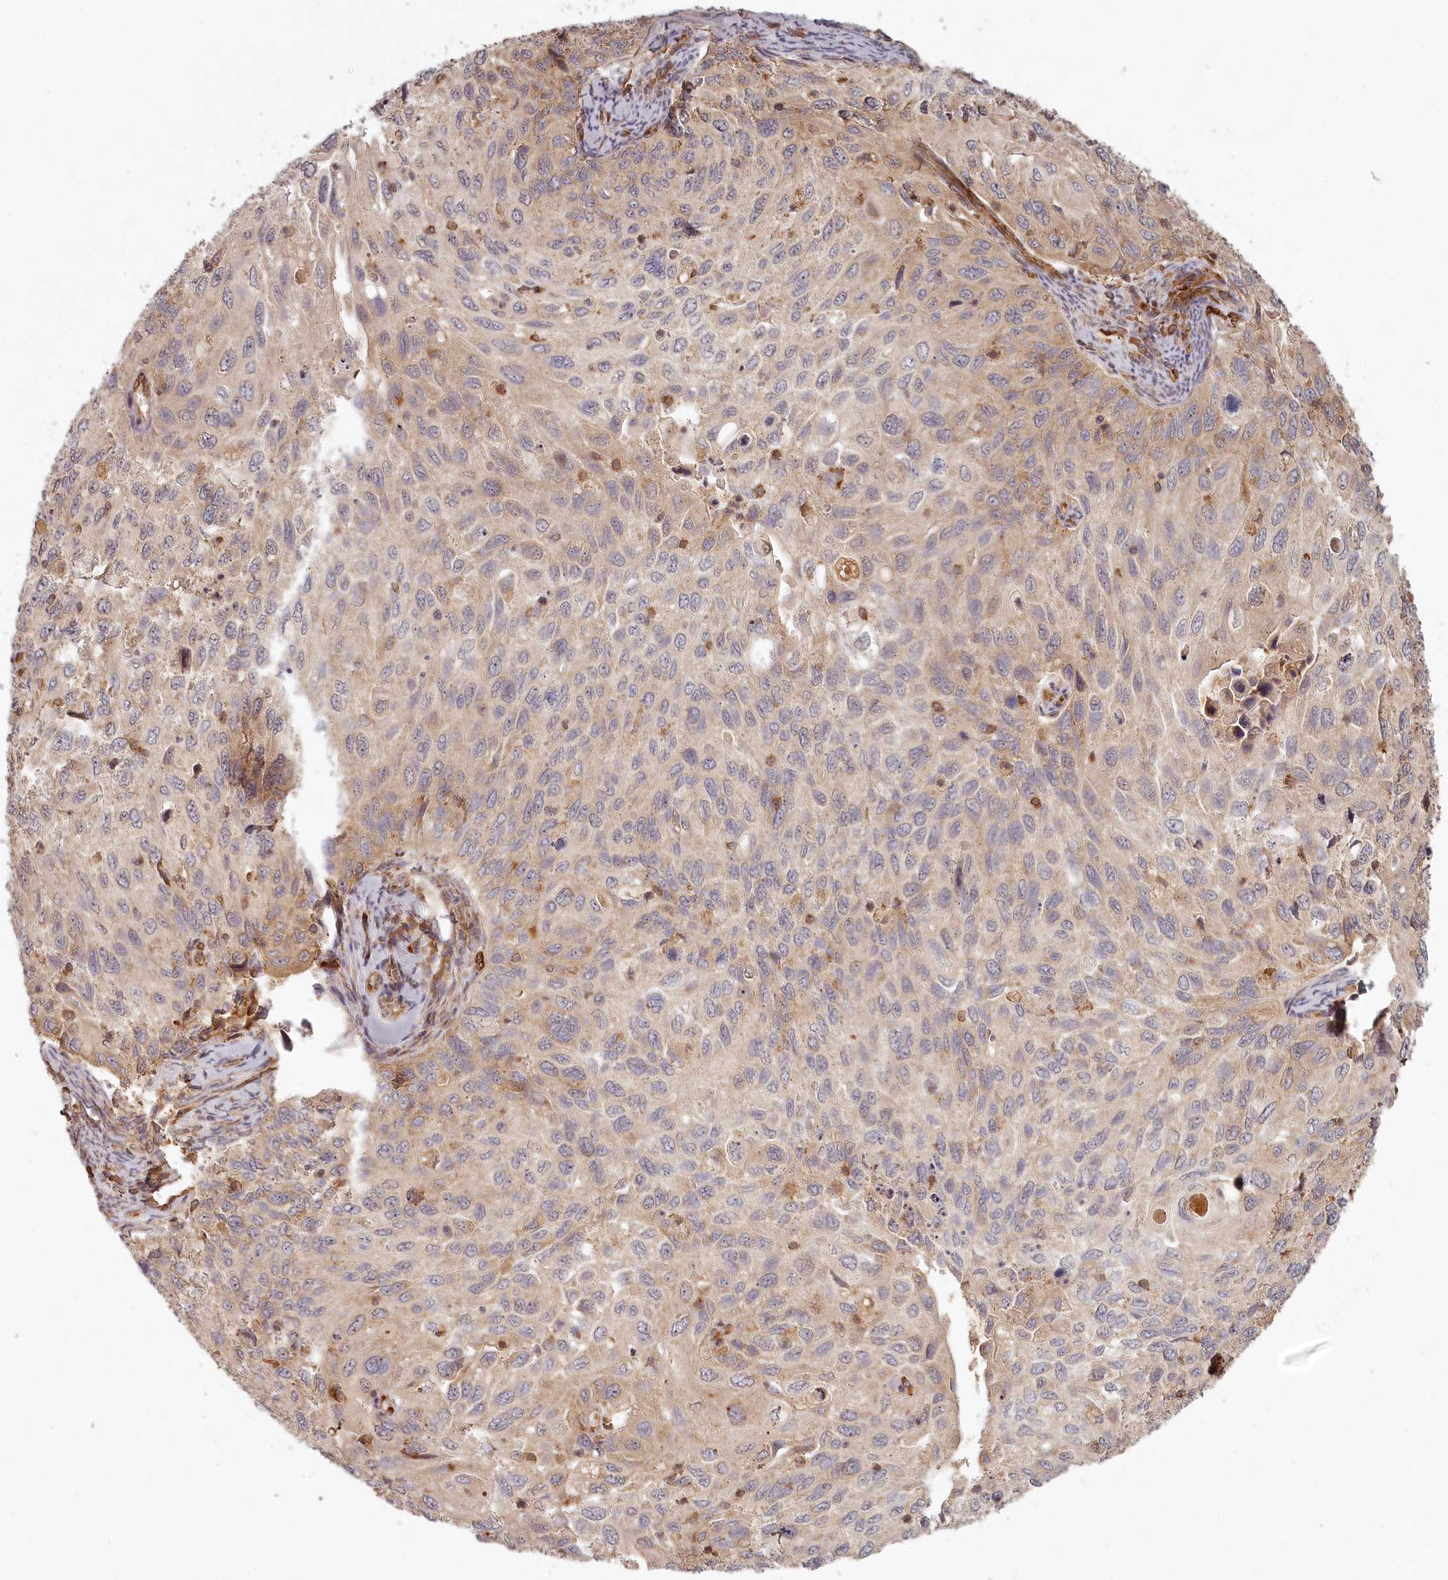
{"staining": {"intensity": "weak", "quantity": "<25%", "location": "cytoplasmic/membranous"}, "tissue": "cervical cancer", "cell_type": "Tumor cells", "image_type": "cancer", "snomed": [{"axis": "morphology", "description": "Squamous cell carcinoma, NOS"}, {"axis": "topography", "description": "Cervix"}], "caption": "Immunohistochemical staining of human cervical squamous cell carcinoma shows no significant expression in tumor cells.", "gene": "TMIE", "patient": {"sex": "female", "age": 70}}